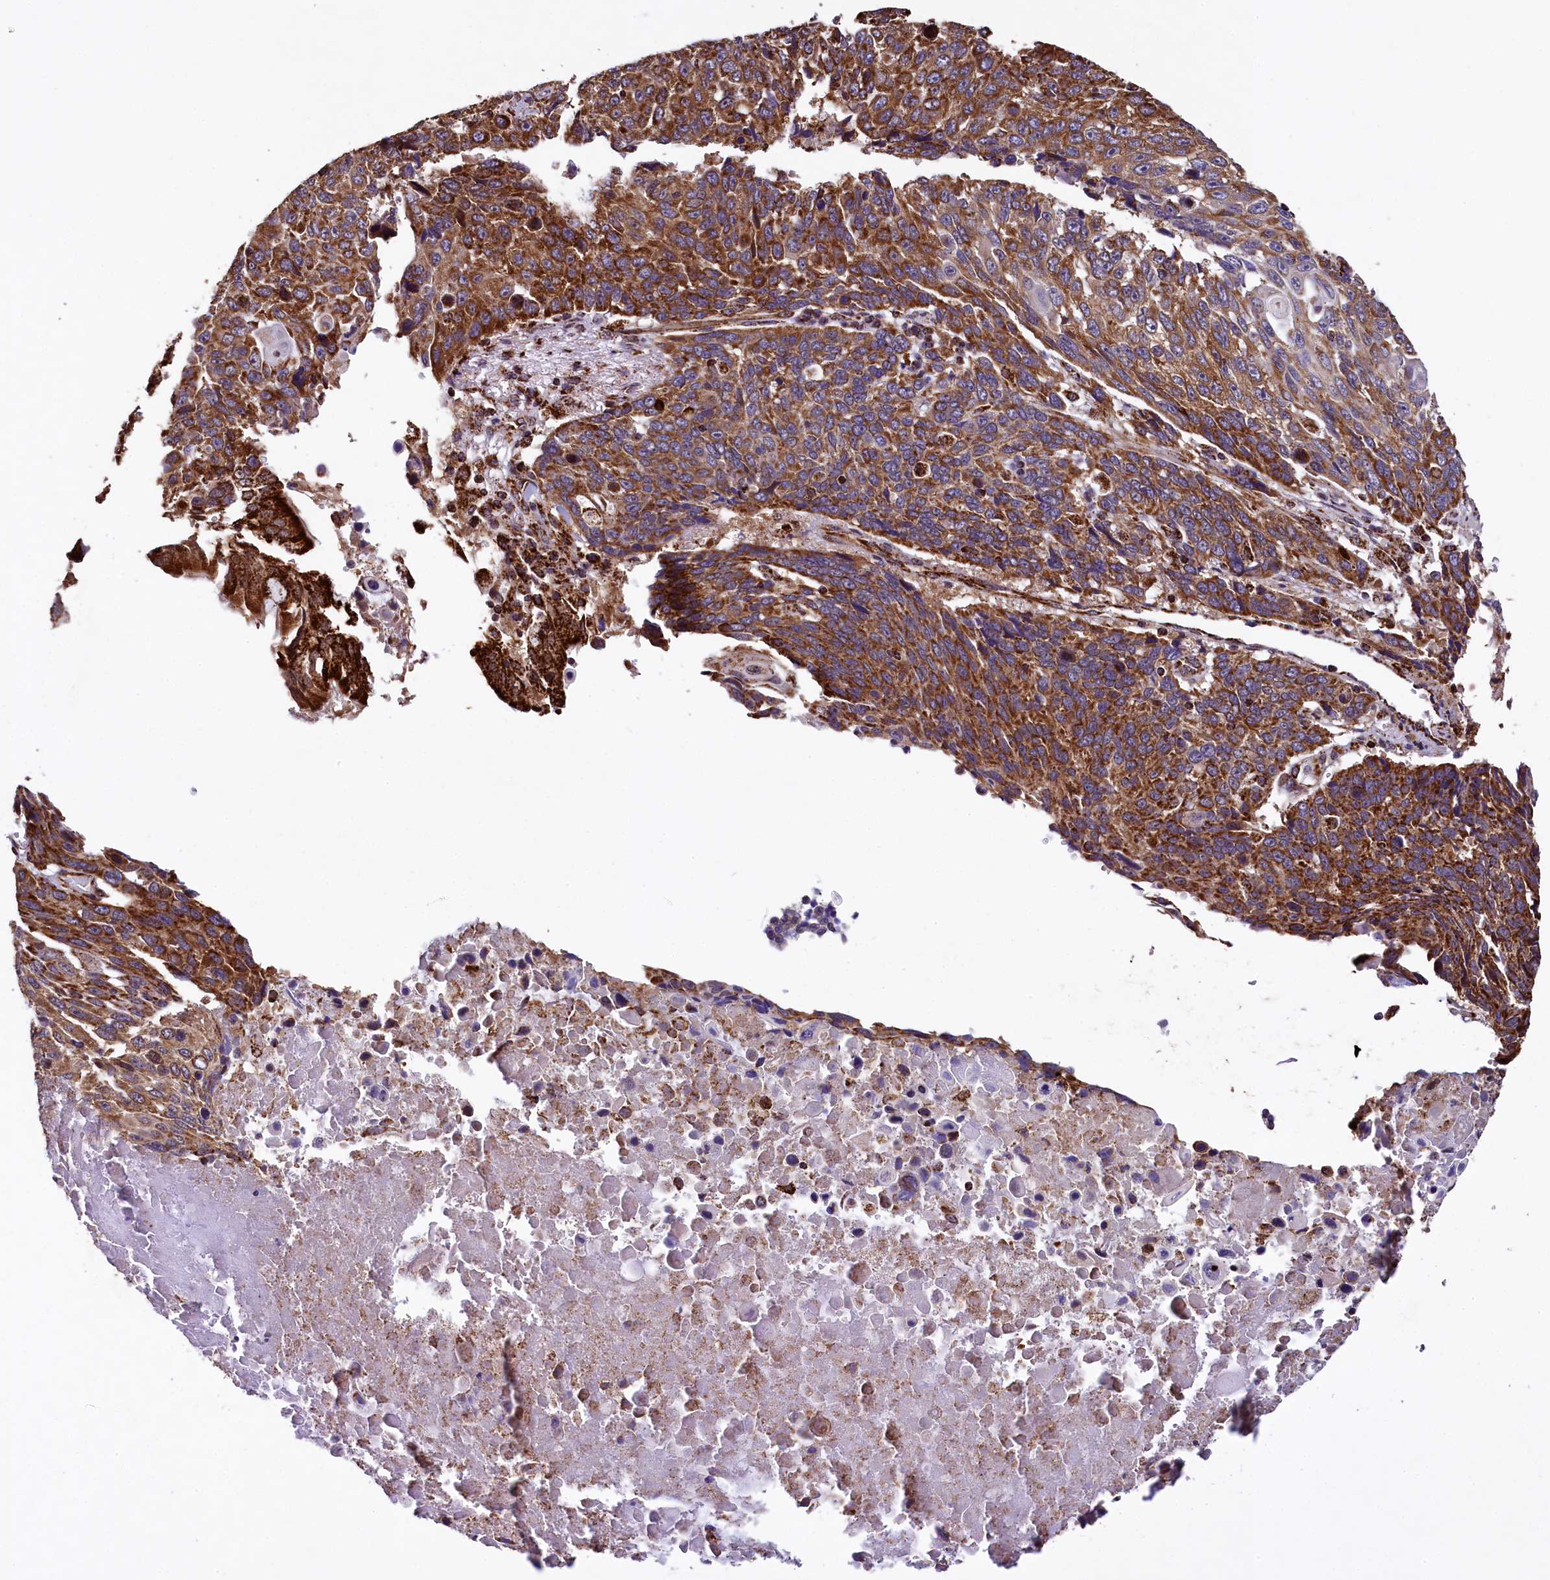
{"staining": {"intensity": "strong", "quantity": "25%-75%", "location": "cytoplasmic/membranous"}, "tissue": "lung cancer", "cell_type": "Tumor cells", "image_type": "cancer", "snomed": [{"axis": "morphology", "description": "Squamous cell carcinoma, NOS"}, {"axis": "topography", "description": "Lung"}], "caption": "Immunohistochemical staining of lung cancer (squamous cell carcinoma) reveals strong cytoplasmic/membranous protein staining in approximately 25%-75% of tumor cells.", "gene": "KLC2", "patient": {"sex": "male", "age": 66}}